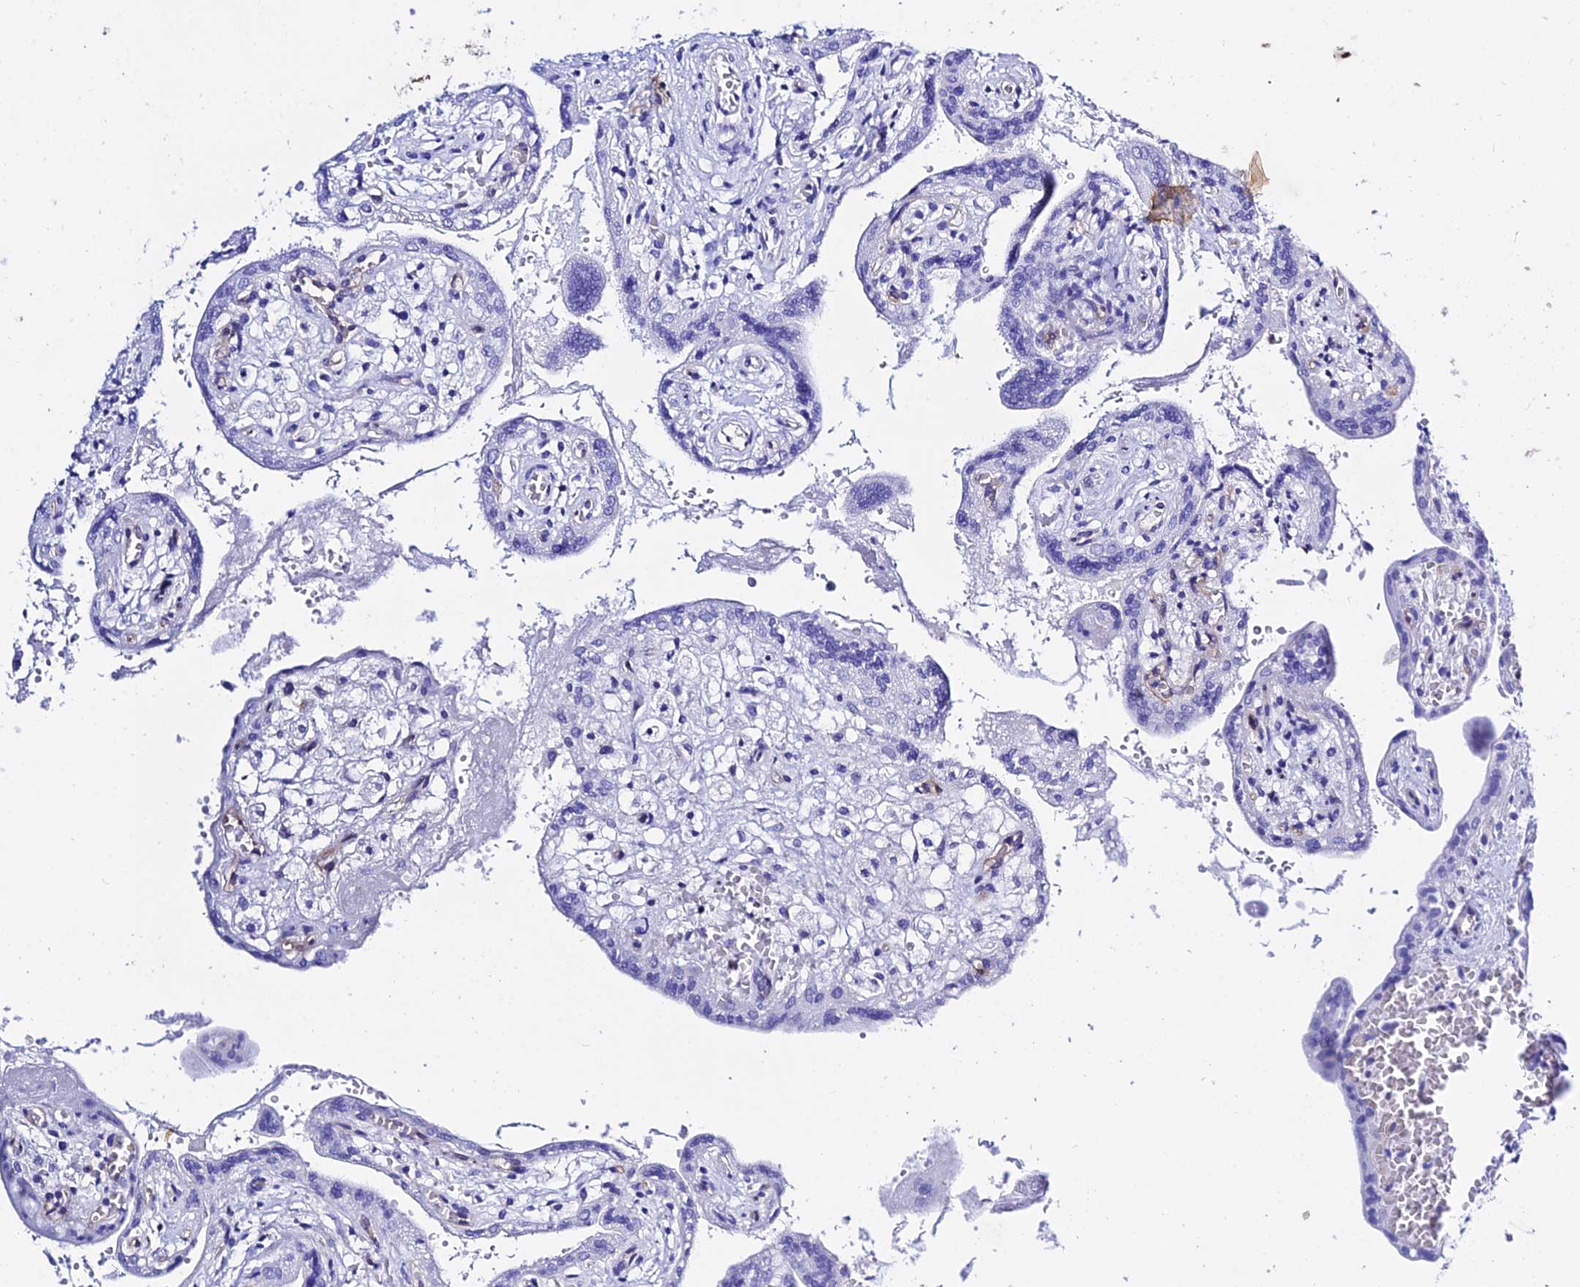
{"staining": {"intensity": "negative", "quantity": "none", "location": "none"}, "tissue": "placenta", "cell_type": "Trophoblastic cells", "image_type": "normal", "snomed": [{"axis": "morphology", "description": "Normal tissue, NOS"}, {"axis": "topography", "description": "Placenta"}], "caption": "Immunohistochemical staining of unremarkable human placenta demonstrates no significant staining in trophoblastic cells. The staining is performed using DAB (3,3'-diaminobenzidine) brown chromogen with nuclei counter-stained in using hematoxylin.", "gene": "S100A16", "patient": {"sex": "female", "age": 37}}